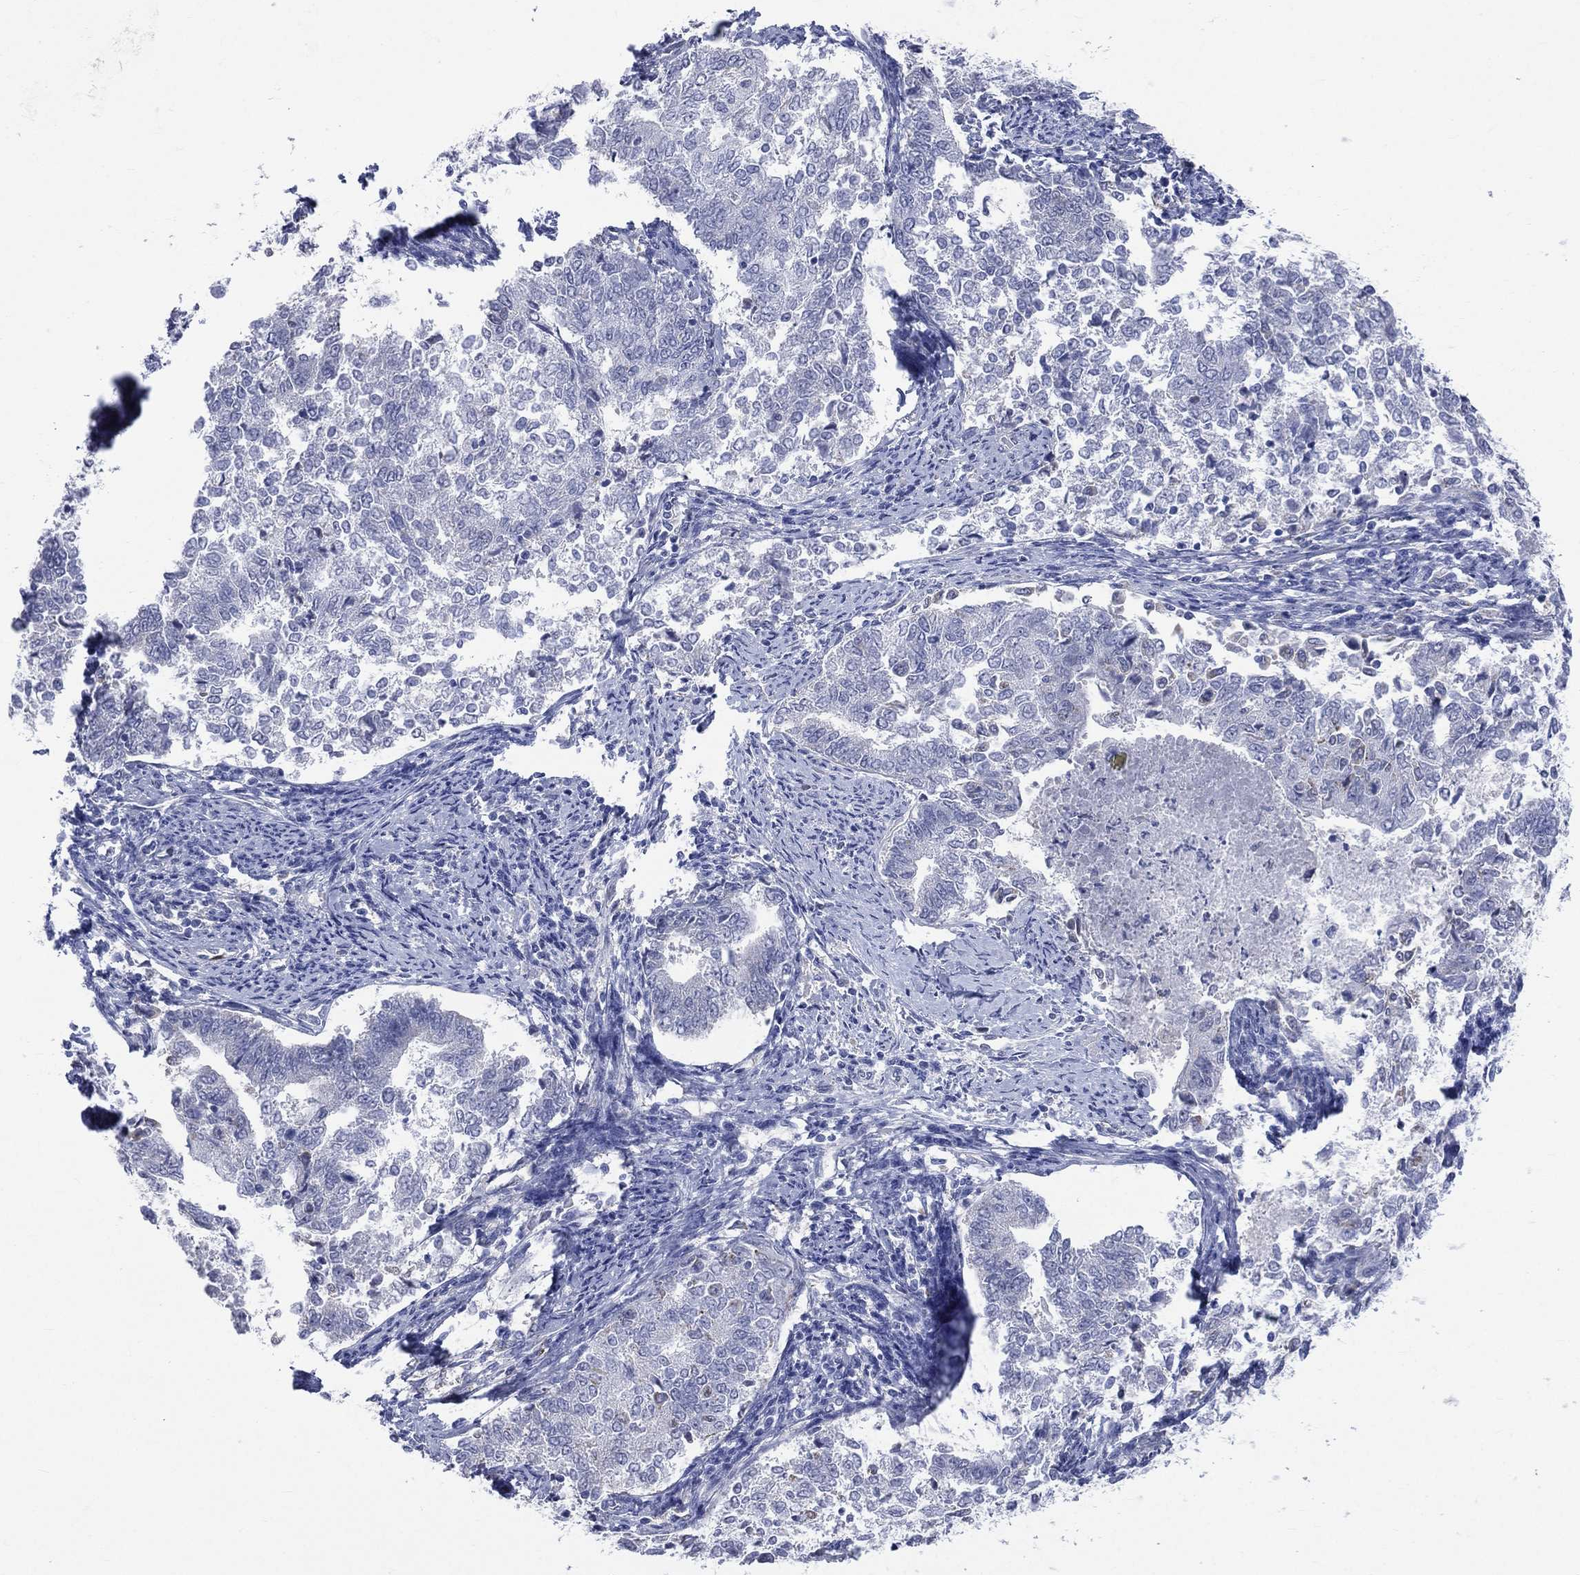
{"staining": {"intensity": "negative", "quantity": "none", "location": "none"}, "tissue": "endometrial cancer", "cell_type": "Tumor cells", "image_type": "cancer", "snomed": [{"axis": "morphology", "description": "Adenocarcinoma, NOS"}, {"axis": "topography", "description": "Endometrium"}], "caption": "Immunohistochemistry histopathology image of neoplastic tissue: human endometrial cancer (adenocarcinoma) stained with DAB exhibits no significant protein positivity in tumor cells.", "gene": "AKAP3", "patient": {"sex": "female", "age": 65}}